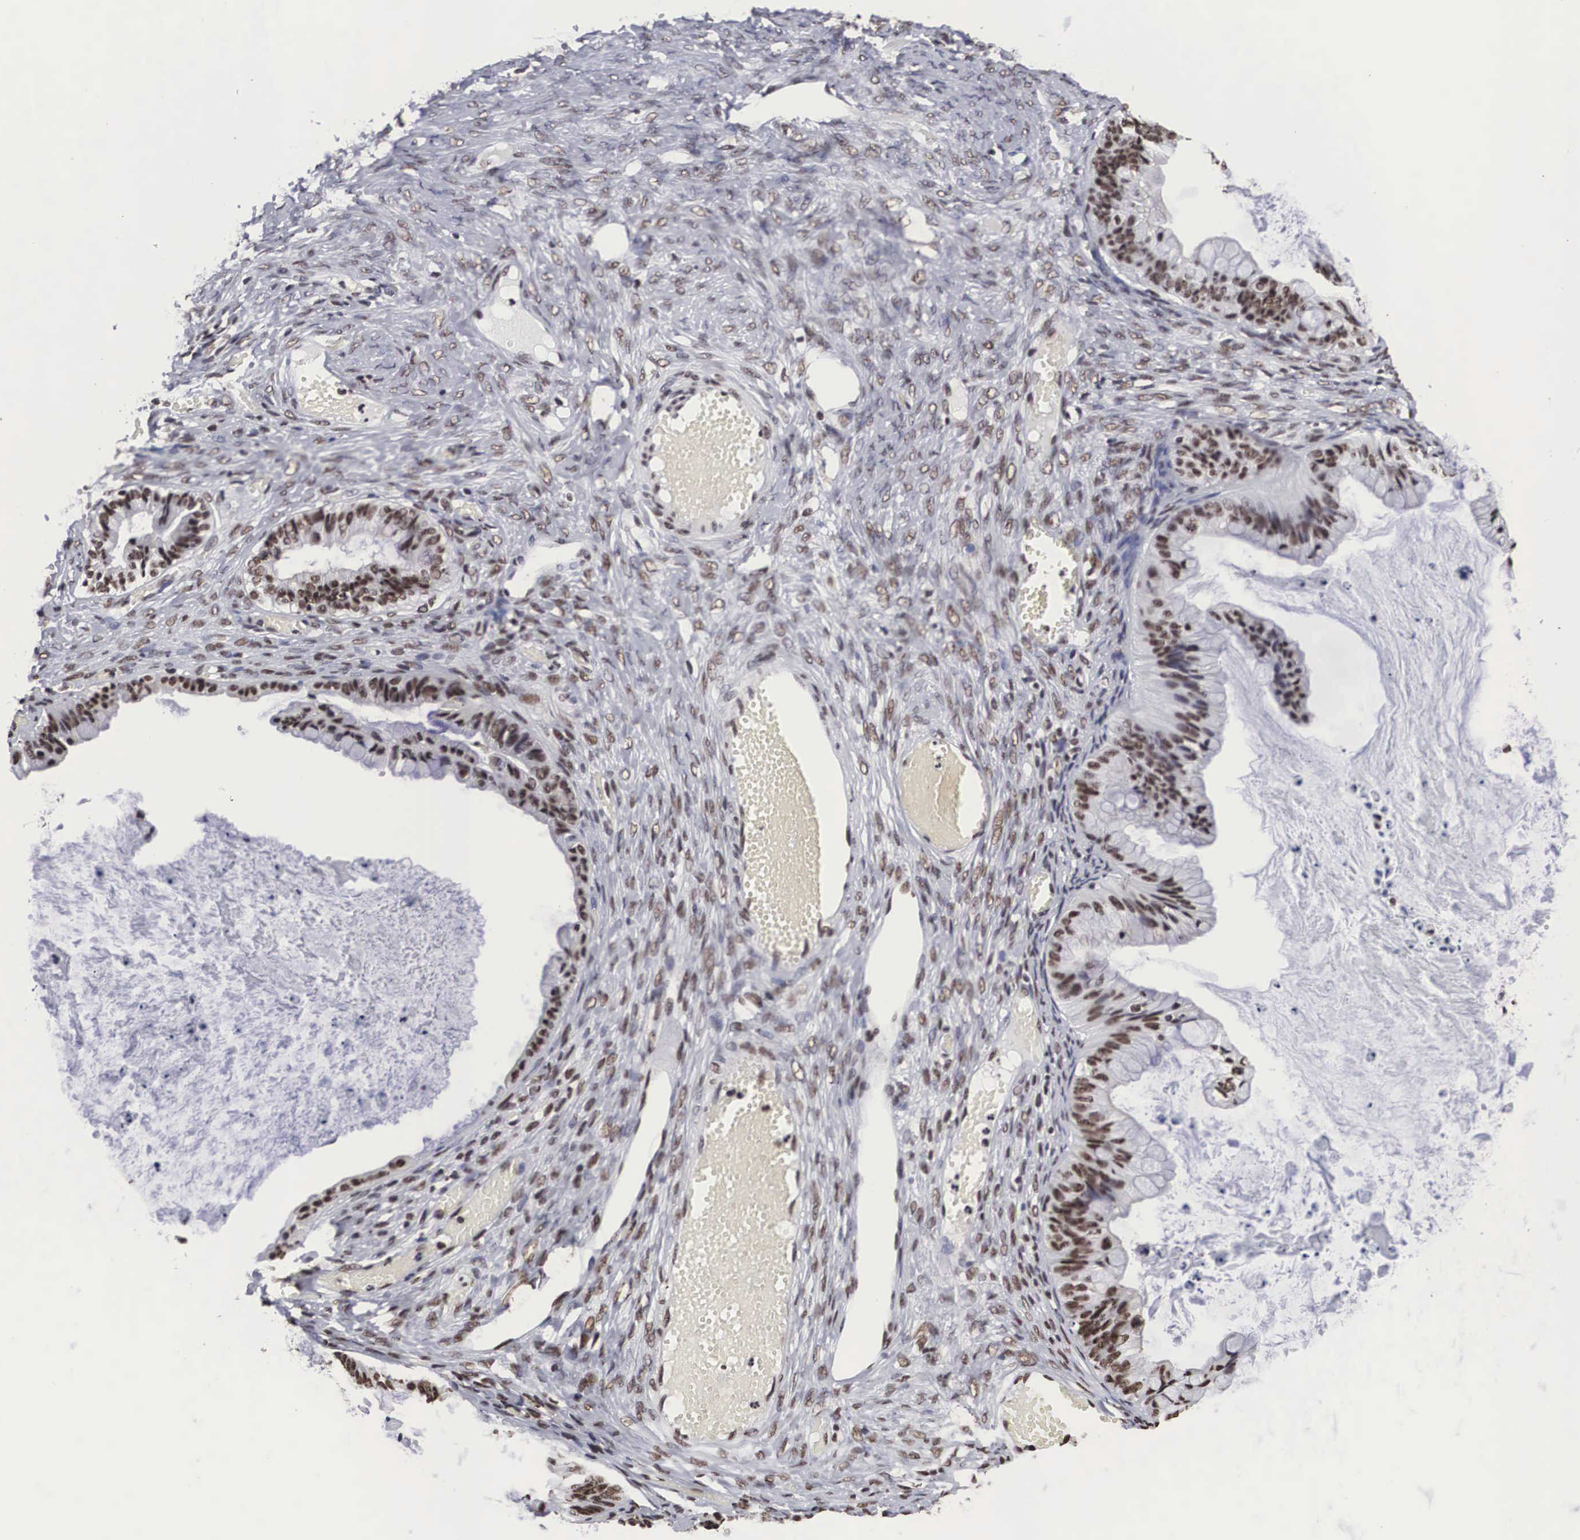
{"staining": {"intensity": "moderate", "quantity": ">75%", "location": "nuclear"}, "tissue": "ovarian cancer", "cell_type": "Tumor cells", "image_type": "cancer", "snomed": [{"axis": "morphology", "description": "Cystadenocarcinoma, mucinous, NOS"}, {"axis": "topography", "description": "Ovary"}], "caption": "A brown stain shows moderate nuclear expression of a protein in human ovarian cancer tumor cells.", "gene": "ACIN1", "patient": {"sex": "female", "age": 57}}